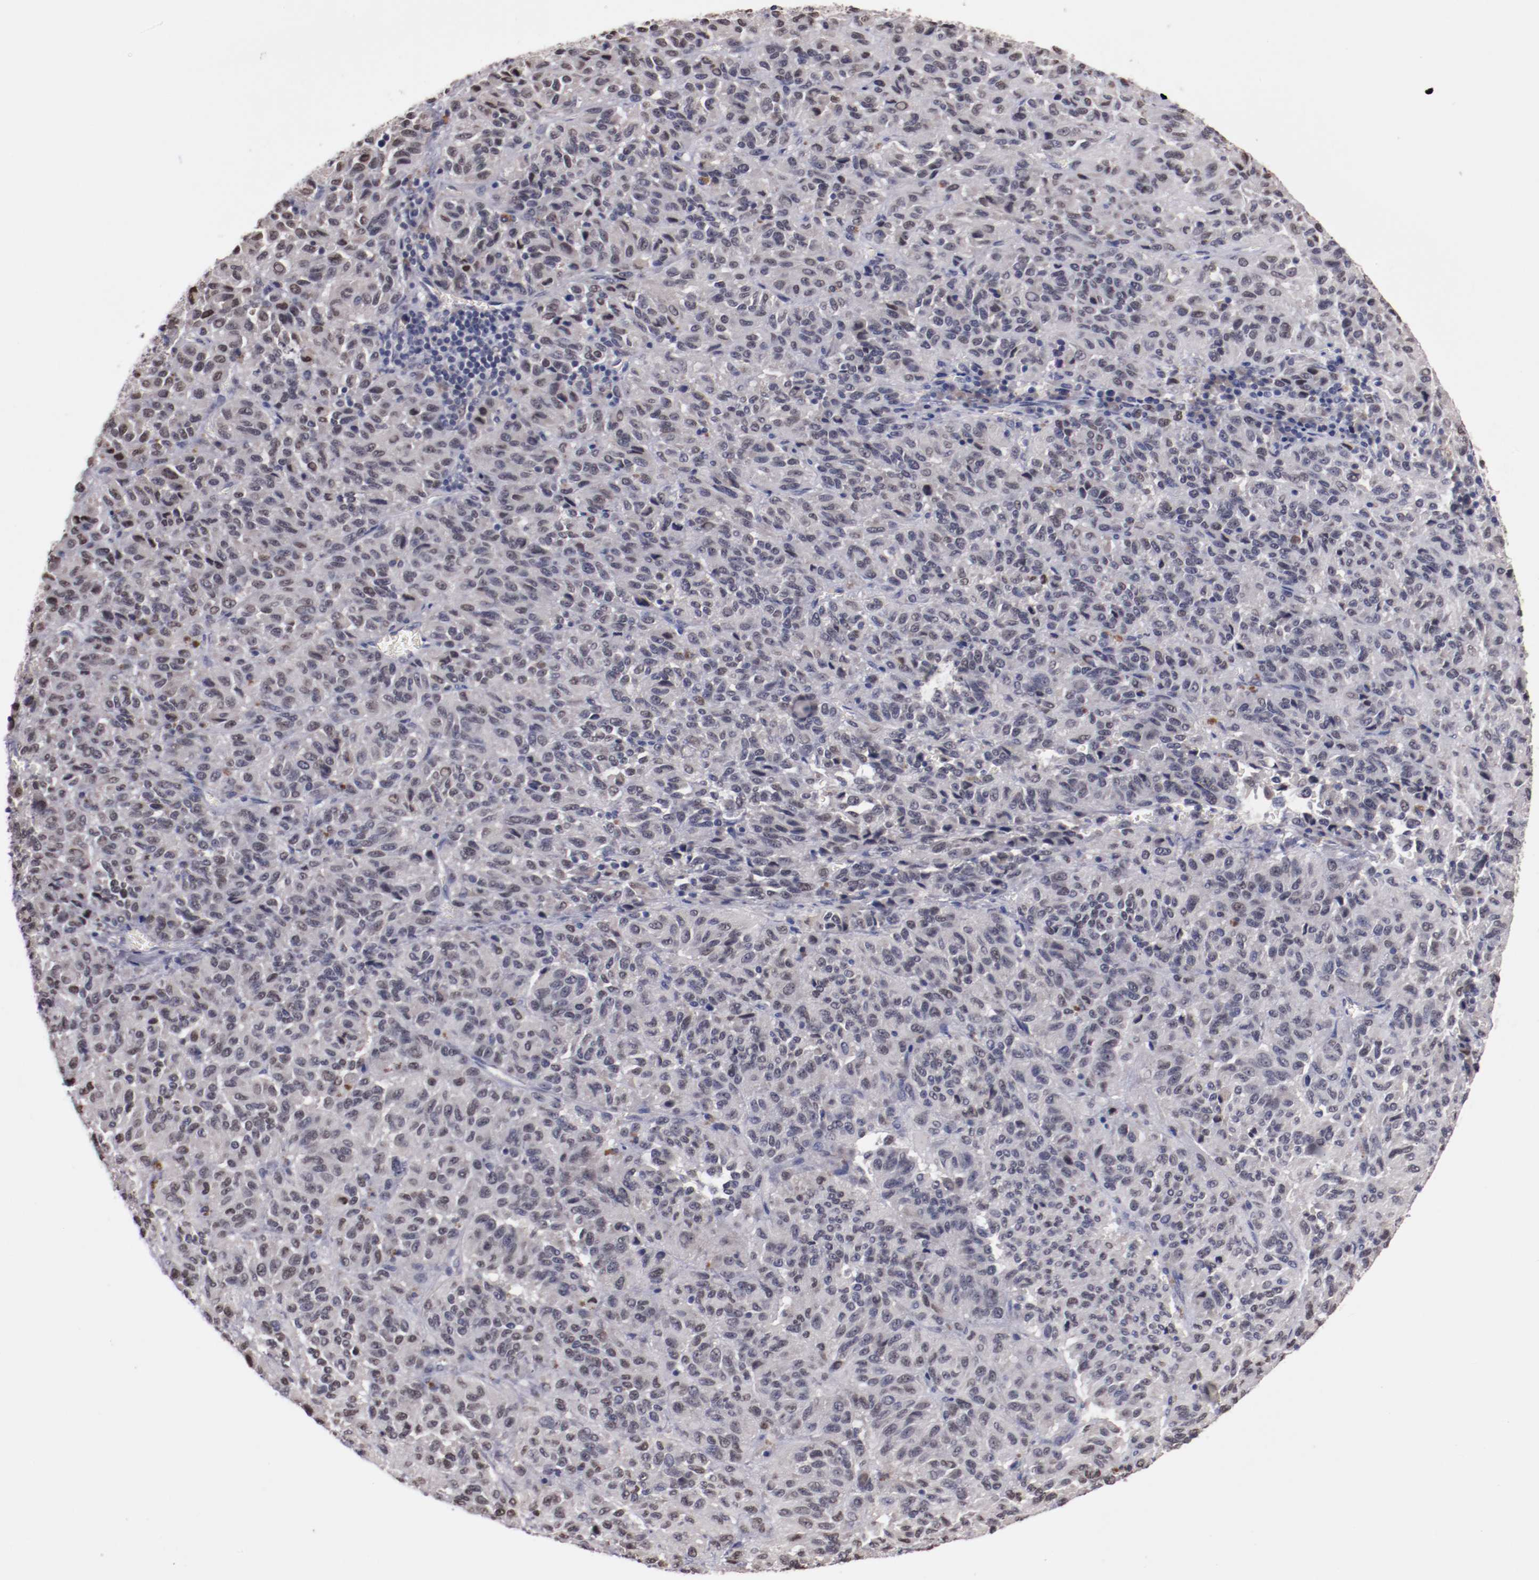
{"staining": {"intensity": "negative", "quantity": "none", "location": "none"}, "tissue": "melanoma", "cell_type": "Tumor cells", "image_type": "cancer", "snomed": [{"axis": "morphology", "description": "Malignant melanoma, Metastatic site"}, {"axis": "topography", "description": "Lung"}], "caption": "Immunohistochemical staining of melanoma demonstrates no significant expression in tumor cells.", "gene": "FAM81A", "patient": {"sex": "male", "age": 64}}